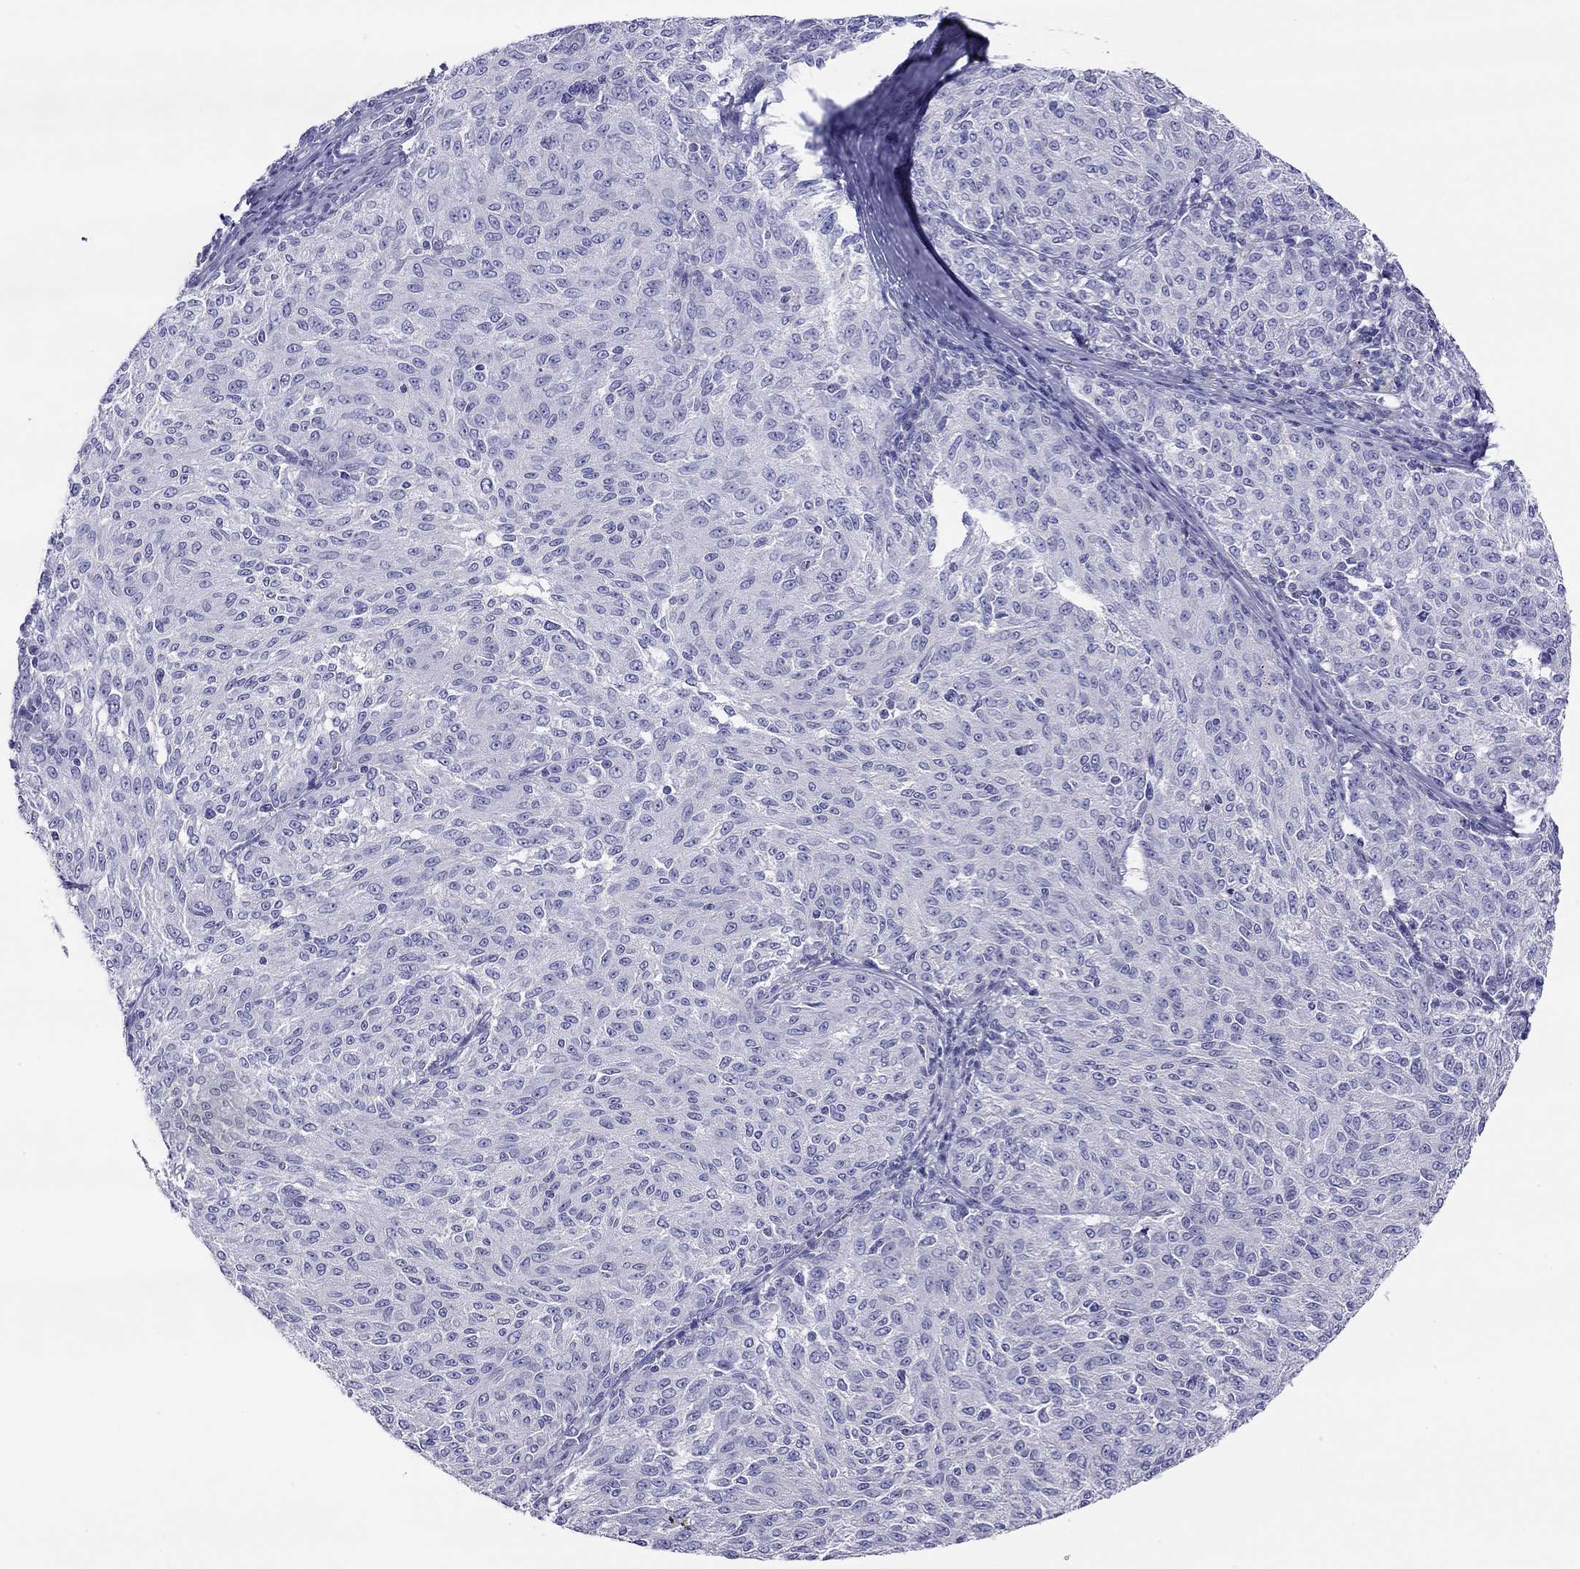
{"staining": {"intensity": "negative", "quantity": "none", "location": "none"}, "tissue": "melanoma", "cell_type": "Tumor cells", "image_type": "cancer", "snomed": [{"axis": "morphology", "description": "Malignant melanoma, NOS"}, {"axis": "topography", "description": "Skin"}], "caption": "Immunohistochemistry (IHC) histopathology image of melanoma stained for a protein (brown), which shows no expression in tumor cells. Brightfield microscopy of IHC stained with DAB (brown) and hematoxylin (blue), captured at high magnification.", "gene": "SLC46A2", "patient": {"sex": "female", "age": 72}}